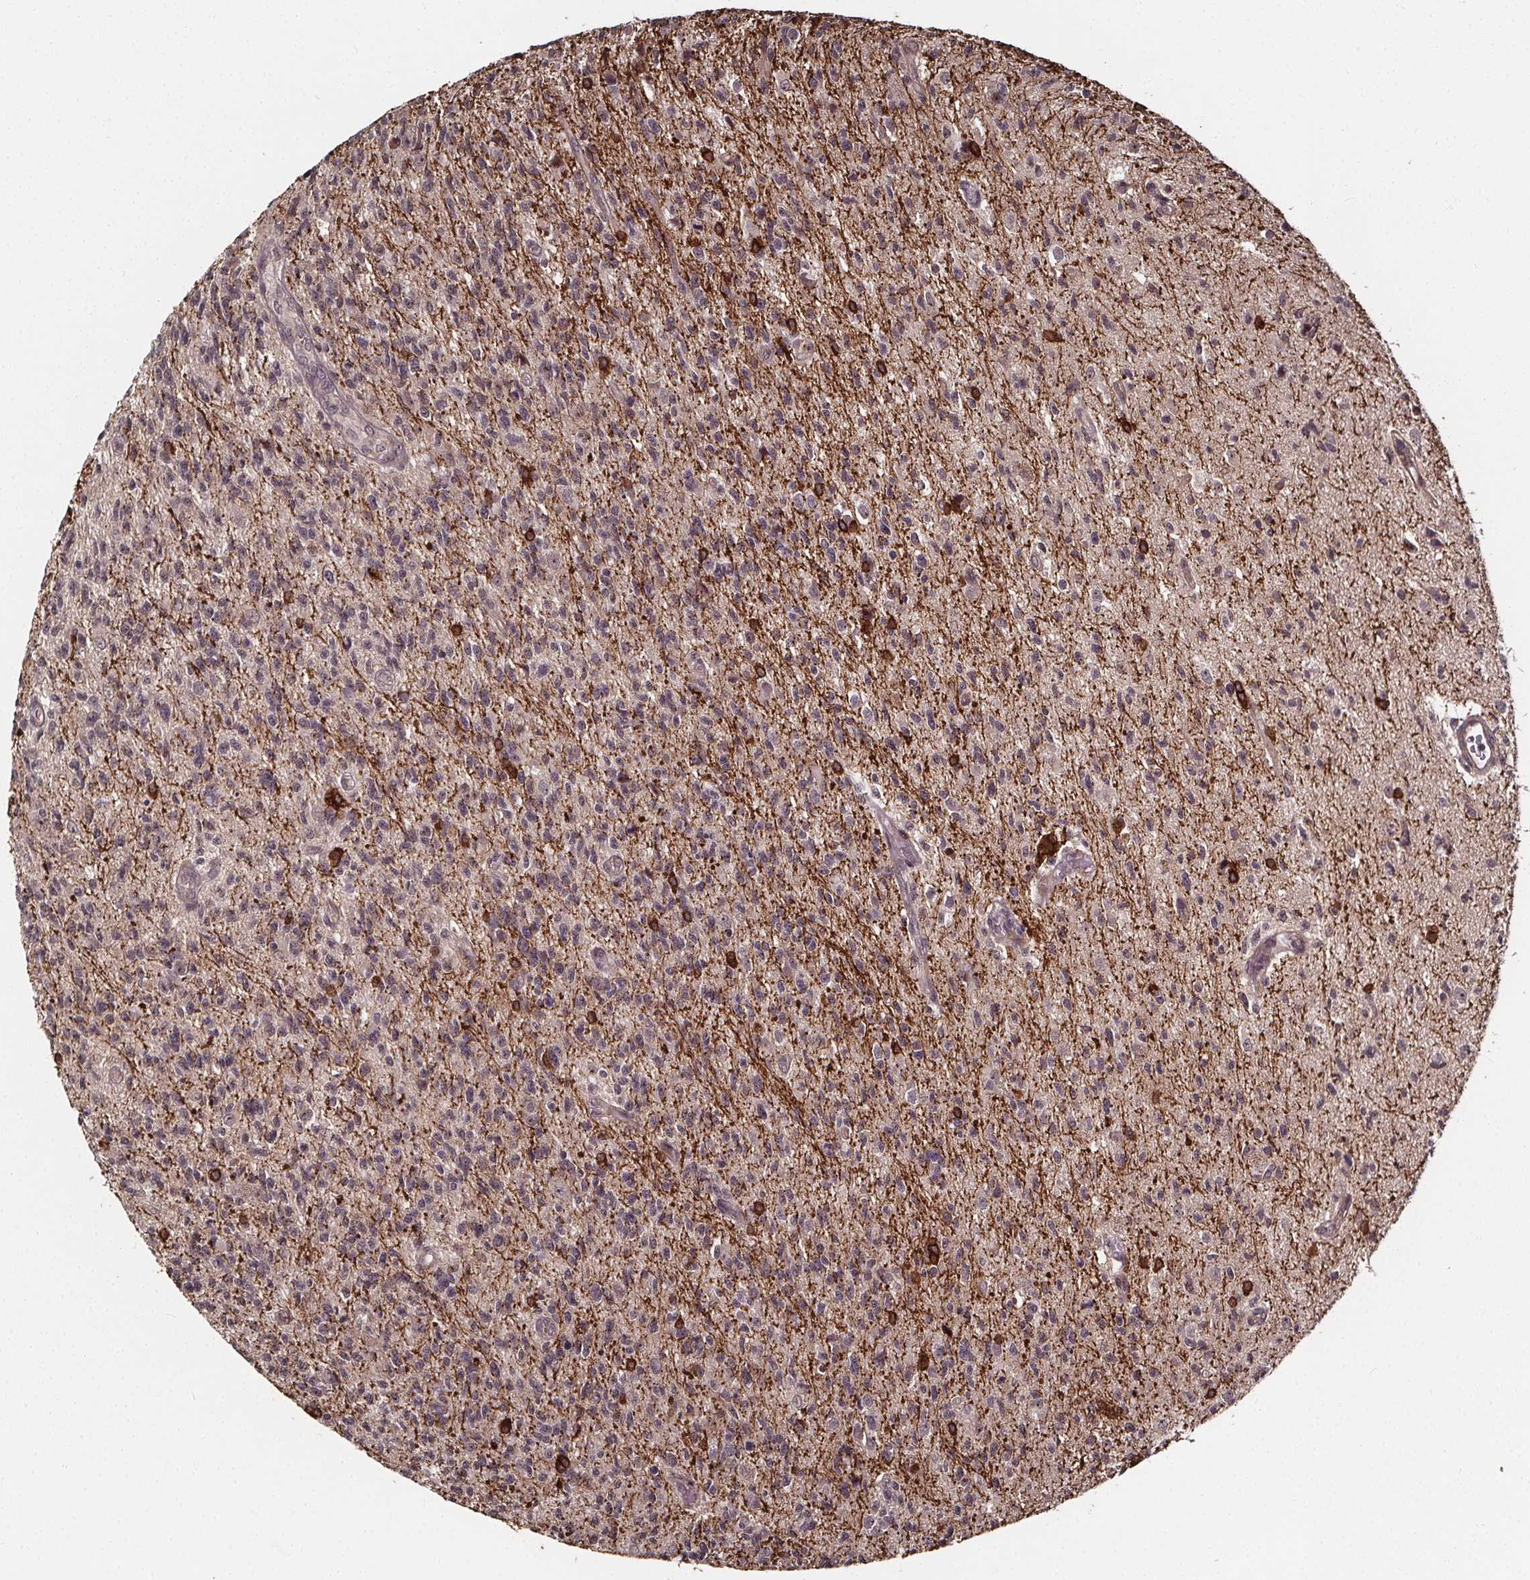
{"staining": {"intensity": "moderate", "quantity": "<25%", "location": "cytoplasmic/membranous"}, "tissue": "glioma", "cell_type": "Tumor cells", "image_type": "cancer", "snomed": [{"axis": "morphology", "description": "Glioma, malignant, High grade"}, {"axis": "topography", "description": "Brain"}], "caption": "Immunohistochemistry (DAB) staining of malignant high-grade glioma demonstrates moderate cytoplasmic/membranous protein positivity in about <25% of tumor cells. Nuclei are stained in blue.", "gene": "DDIT3", "patient": {"sex": "male", "age": 56}}